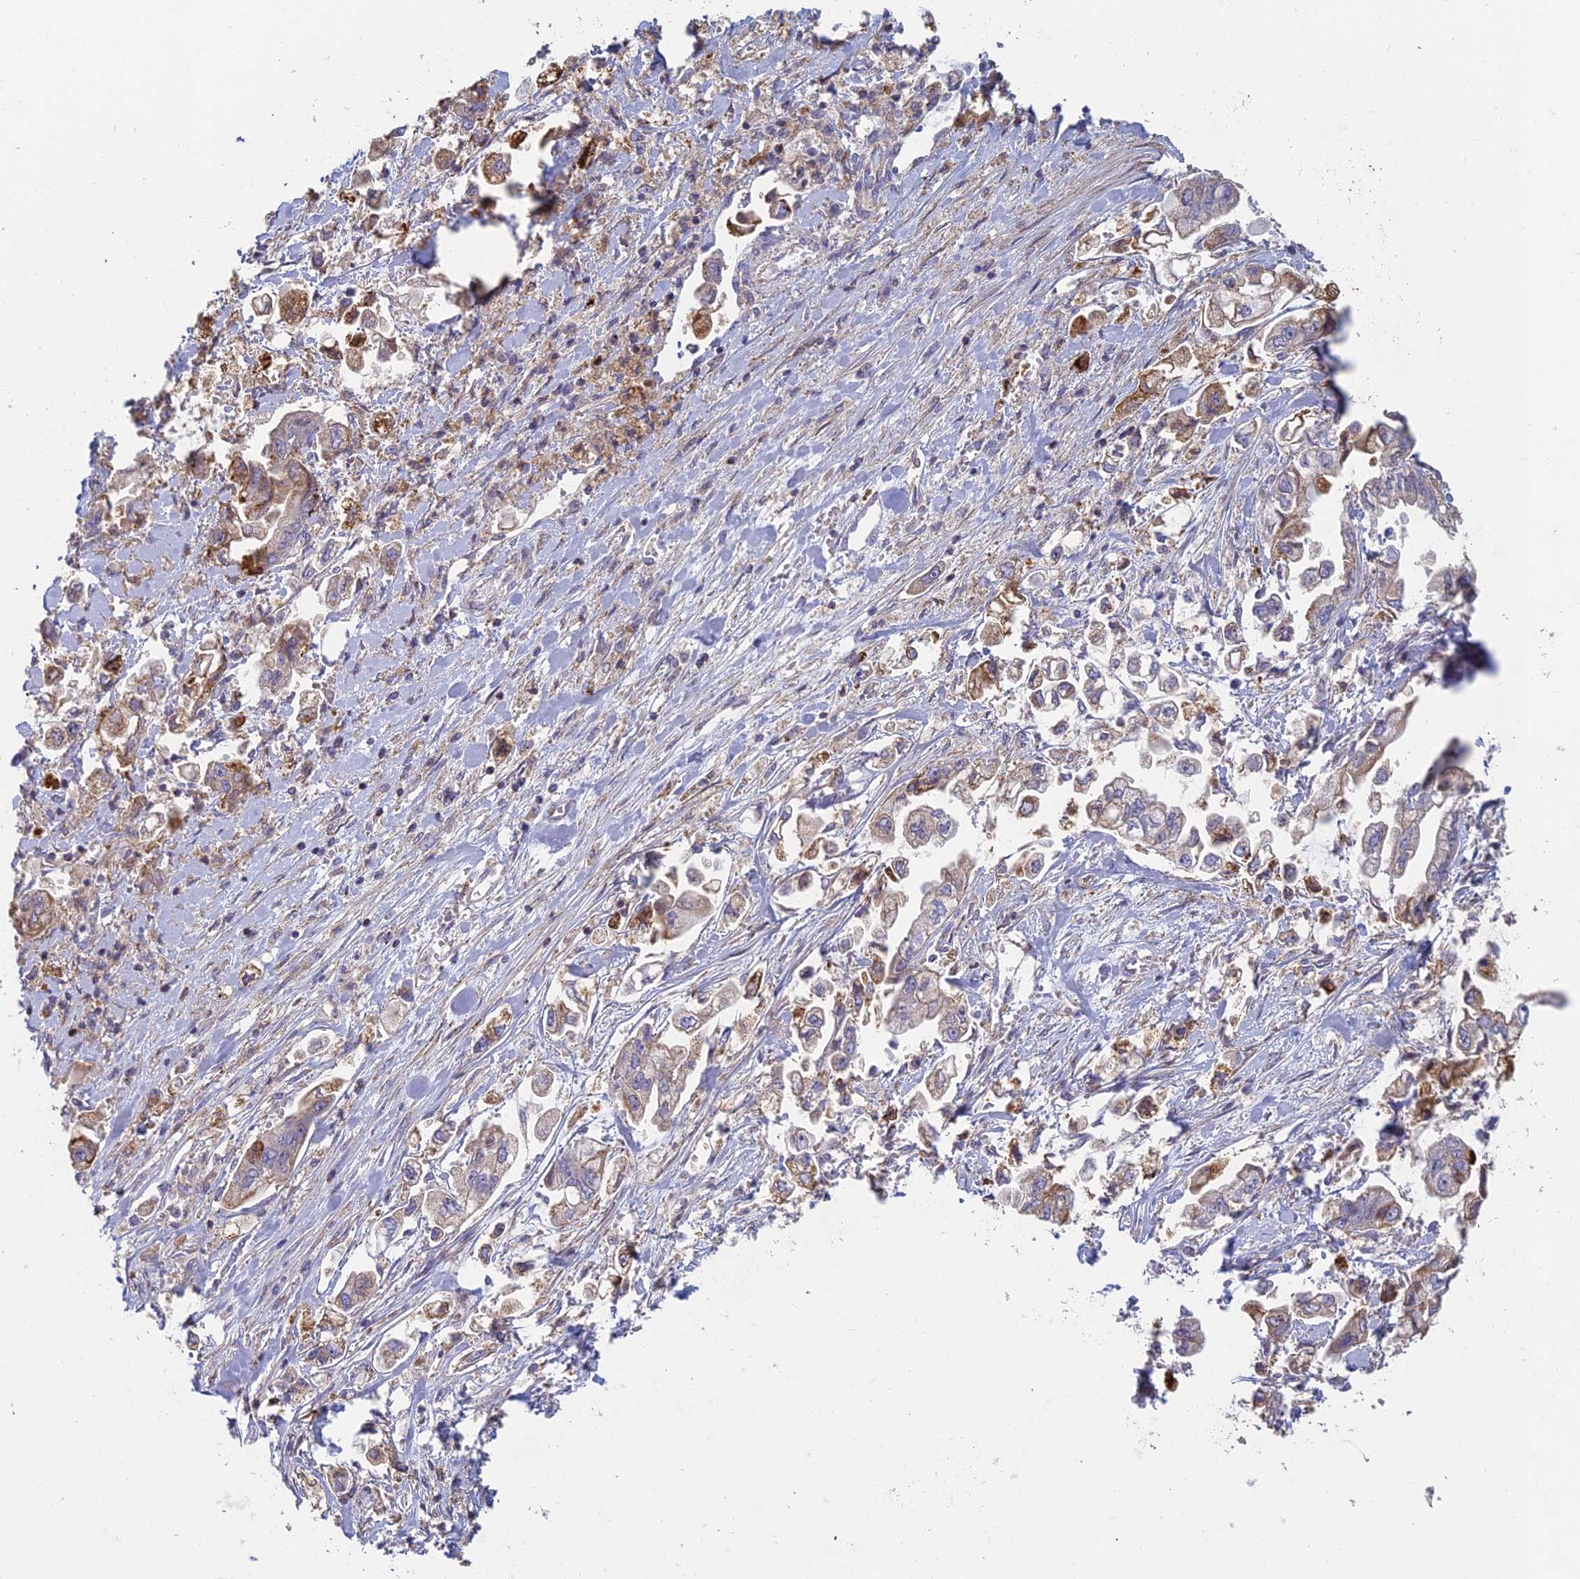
{"staining": {"intensity": "weak", "quantity": "25%-75%", "location": "cytoplasmic/membranous"}, "tissue": "stomach cancer", "cell_type": "Tumor cells", "image_type": "cancer", "snomed": [{"axis": "morphology", "description": "Adenocarcinoma, NOS"}, {"axis": "topography", "description": "Stomach"}], "caption": "Stomach adenocarcinoma stained for a protein (brown) demonstrates weak cytoplasmic/membranous positive expression in approximately 25%-75% of tumor cells.", "gene": "IFTAP", "patient": {"sex": "male", "age": 62}}